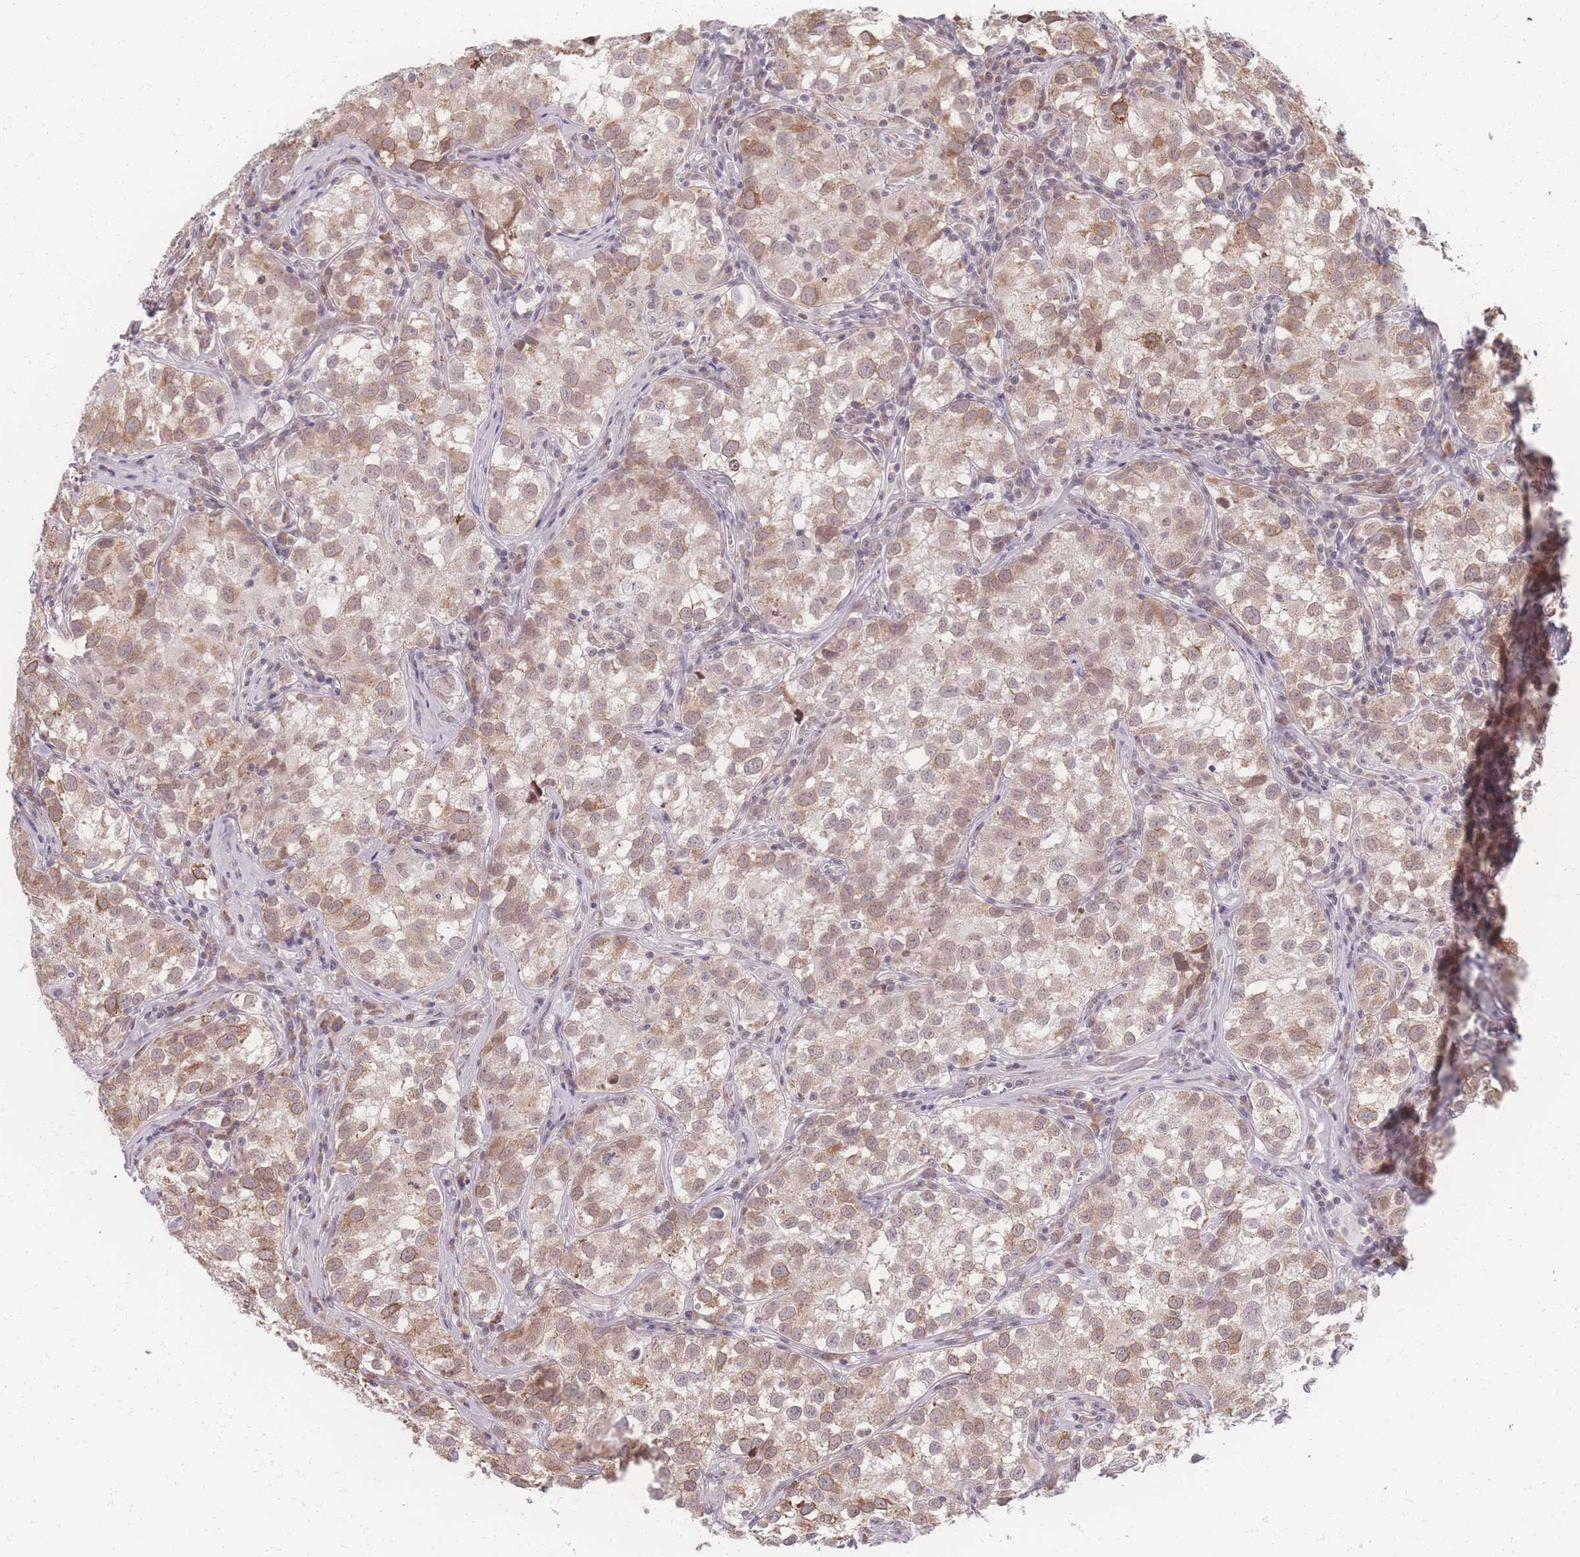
{"staining": {"intensity": "moderate", "quantity": "<25%", "location": "cytoplasmic/membranous"}, "tissue": "testis cancer", "cell_type": "Tumor cells", "image_type": "cancer", "snomed": [{"axis": "morphology", "description": "Seminoma, NOS"}, {"axis": "morphology", "description": "Carcinoma, Embryonal, NOS"}, {"axis": "topography", "description": "Testis"}], "caption": "An immunohistochemistry (IHC) photomicrograph of neoplastic tissue is shown. Protein staining in brown shows moderate cytoplasmic/membranous positivity in testis cancer (embryonal carcinoma) within tumor cells.", "gene": "ZC3H13", "patient": {"sex": "male", "age": 43}}